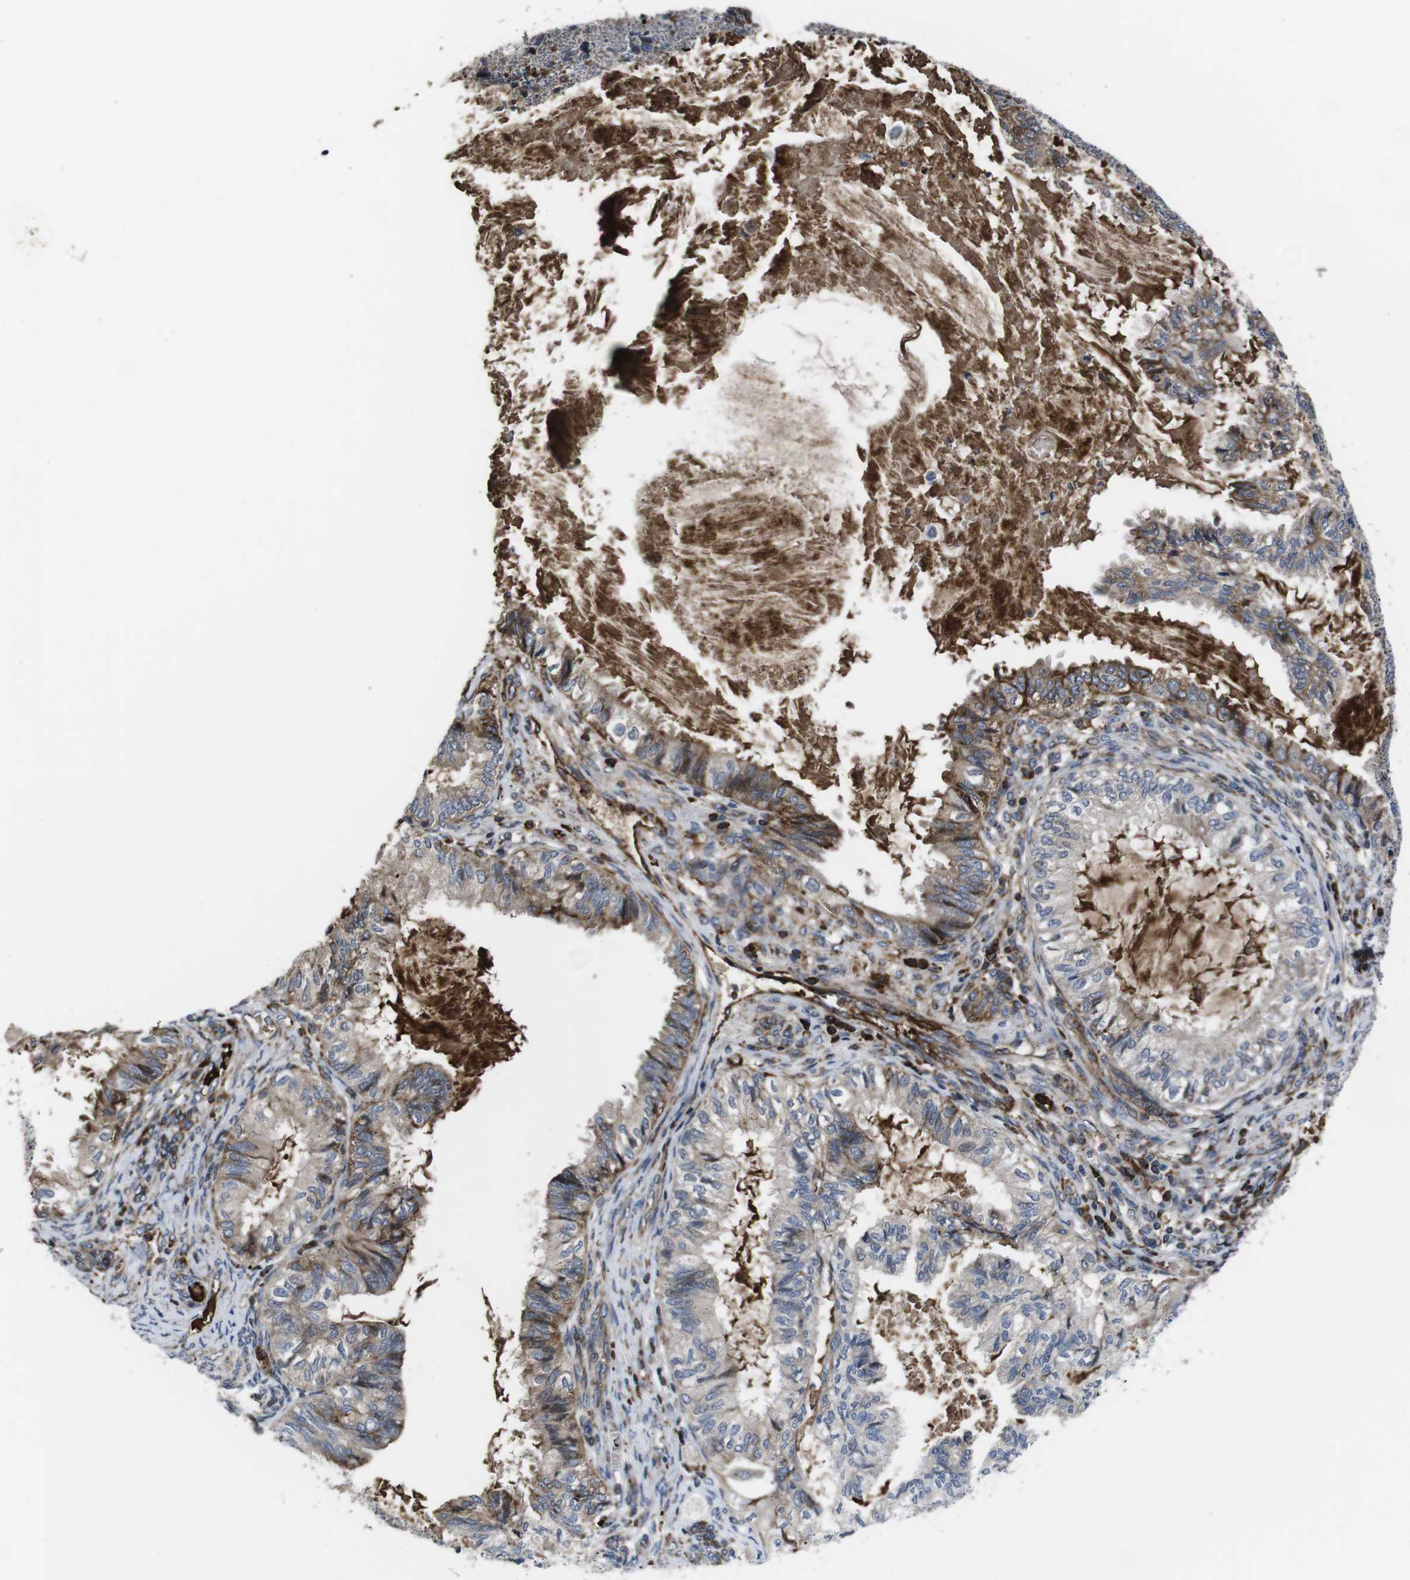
{"staining": {"intensity": "moderate", "quantity": "25%-75%", "location": "cytoplasmic/membranous"}, "tissue": "cervical cancer", "cell_type": "Tumor cells", "image_type": "cancer", "snomed": [{"axis": "morphology", "description": "Normal tissue, NOS"}, {"axis": "morphology", "description": "Adenocarcinoma, NOS"}, {"axis": "topography", "description": "Cervix"}, {"axis": "topography", "description": "Endometrium"}], "caption": "Protein expression analysis of cervical cancer exhibits moderate cytoplasmic/membranous staining in about 25%-75% of tumor cells. (DAB (3,3'-diaminobenzidine) = brown stain, brightfield microscopy at high magnification).", "gene": "SMYD3", "patient": {"sex": "female", "age": 86}}